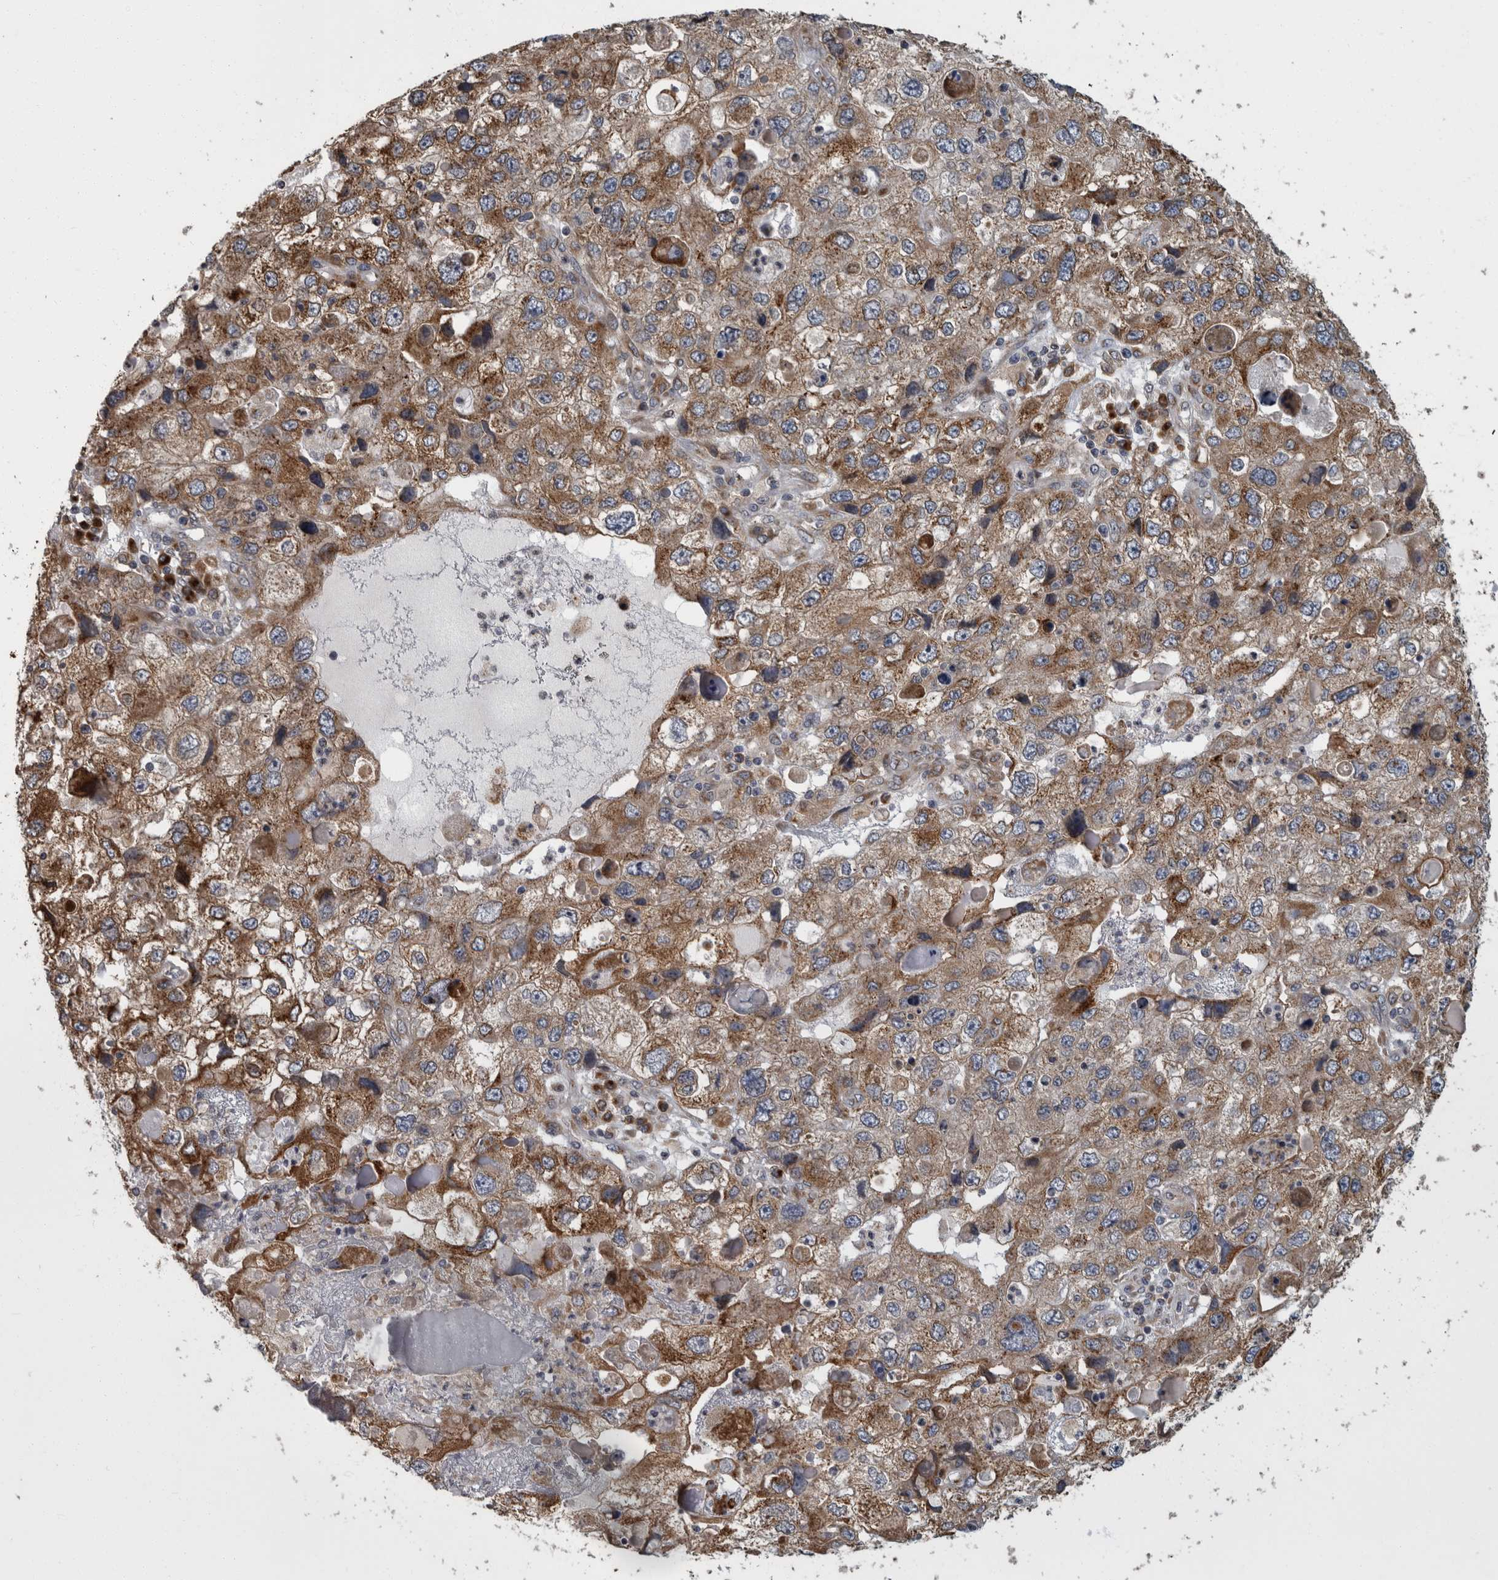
{"staining": {"intensity": "moderate", "quantity": ">75%", "location": "cytoplasmic/membranous"}, "tissue": "endometrial cancer", "cell_type": "Tumor cells", "image_type": "cancer", "snomed": [{"axis": "morphology", "description": "Adenocarcinoma, NOS"}, {"axis": "topography", "description": "Endometrium"}], "caption": "Protein expression analysis of human endometrial adenocarcinoma reveals moderate cytoplasmic/membranous expression in about >75% of tumor cells.", "gene": "LMAN2L", "patient": {"sex": "female", "age": 49}}